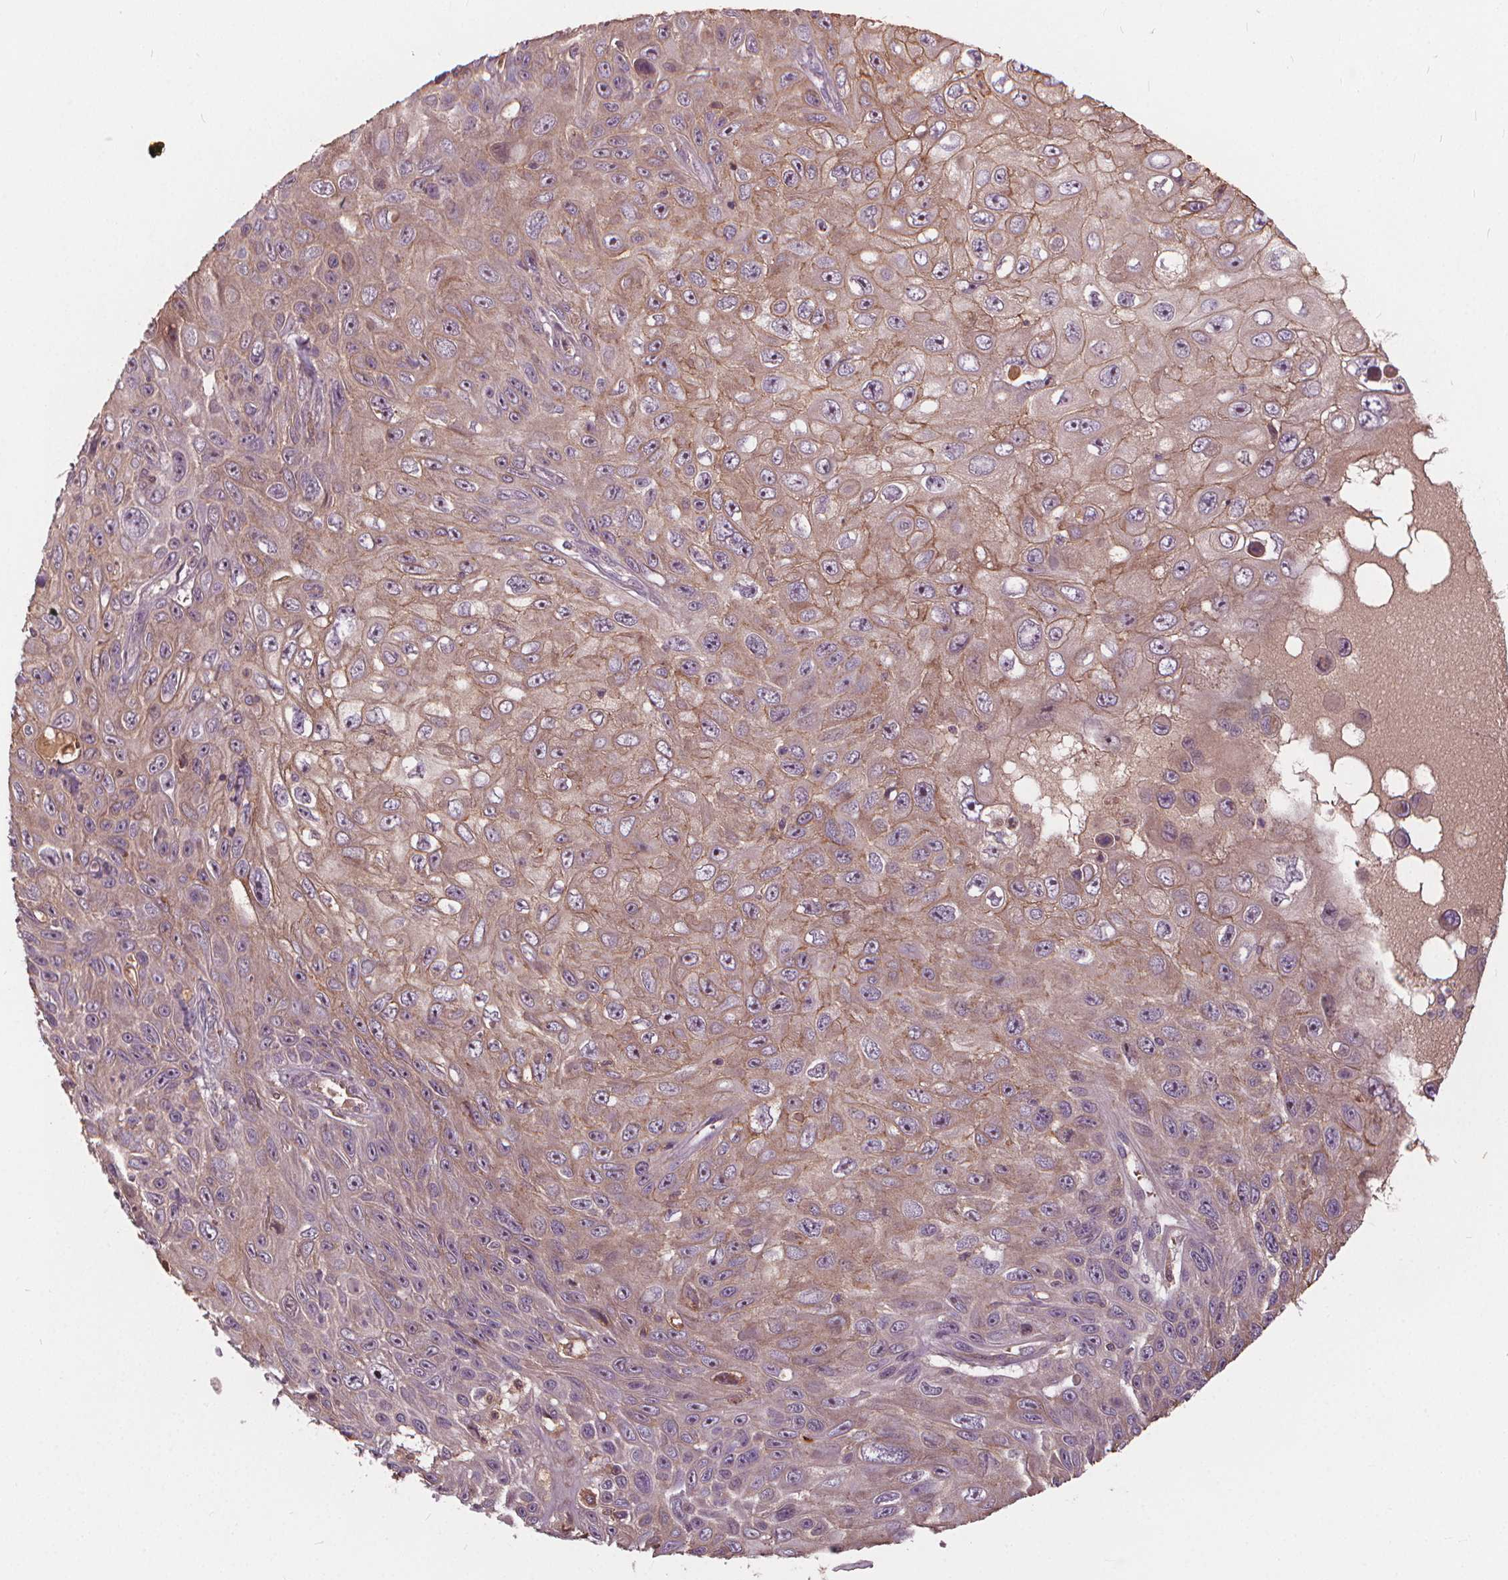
{"staining": {"intensity": "weak", "quantity": "25%-75%", "location": "cytoplasmic/membranous,nuclear"}, "tissue": "skin cancer", "cell_type": "Tumor cells", "image_type": "cancer", "snomed": [{"axis": "morphology", "description": "Squamous cell carcinoma, NOS"}, {"axis": "topography", "description": "Skin"}], "caption": "Weak cytoplasmic/membranous and nuclear staining for a protein is identified in approximately 25%-75% of tumor cells of skin cancer using IHC.", "gene": "IPO13", "patient": {"sex": "male", "age": 82}}